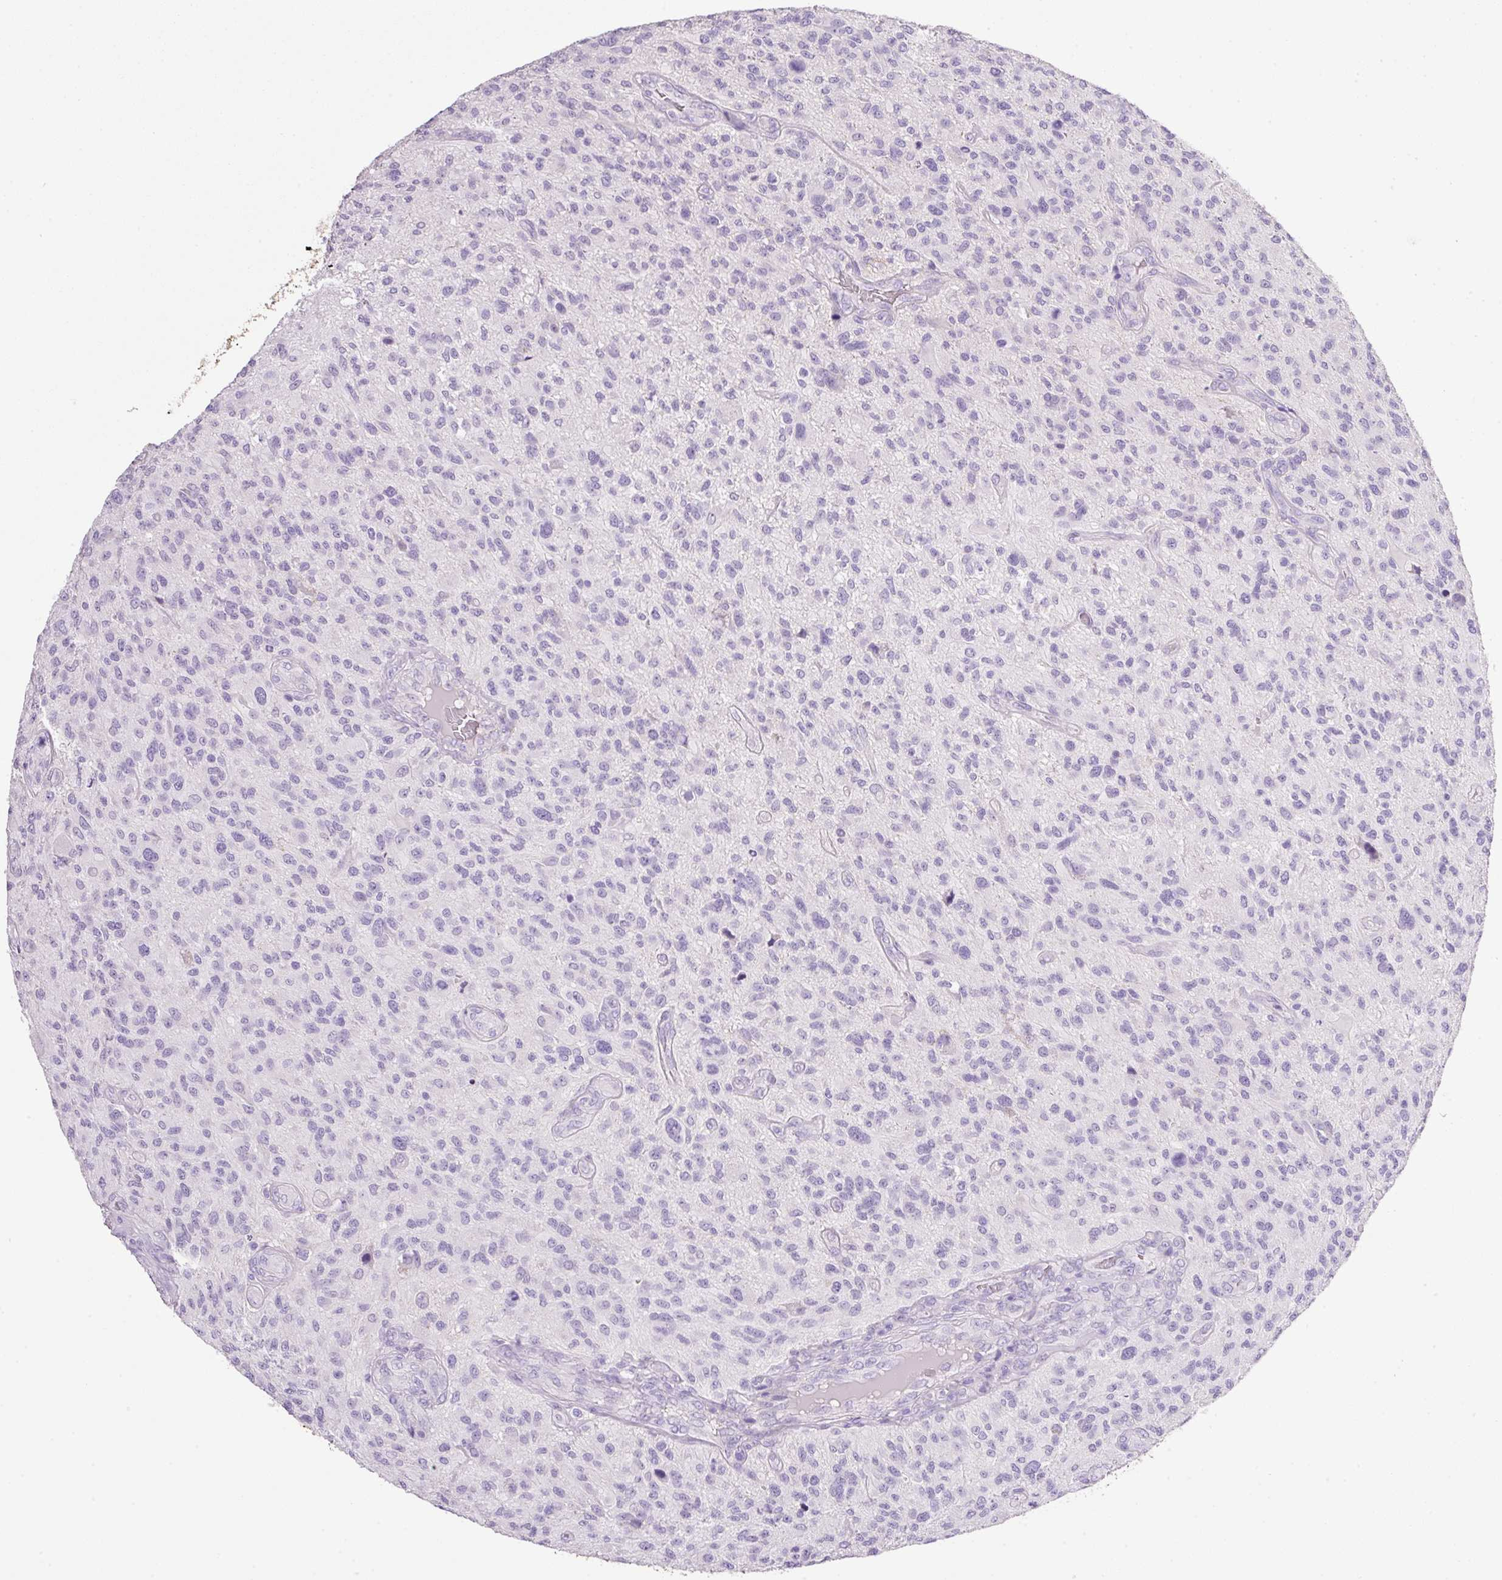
{"staining": {"intensity": "negative", "quantity": "none", "location": "none"}, "tissue": "glioma", "cell_type": "Tumor cells", "image_type": "cancer", "snomed": [{"axis": "morphology", "description": "Glioma, malignant, High grade"}, {"axis": "topography", "description": "Brain"}], "caption": "This is a histopathology image of immunohistochemistry (IHC) staining of malignant glioma (high-grade), which shows no staining in tumor cells.", "gene": "BSND", "patient": {"sex": "male", "age": 47}}